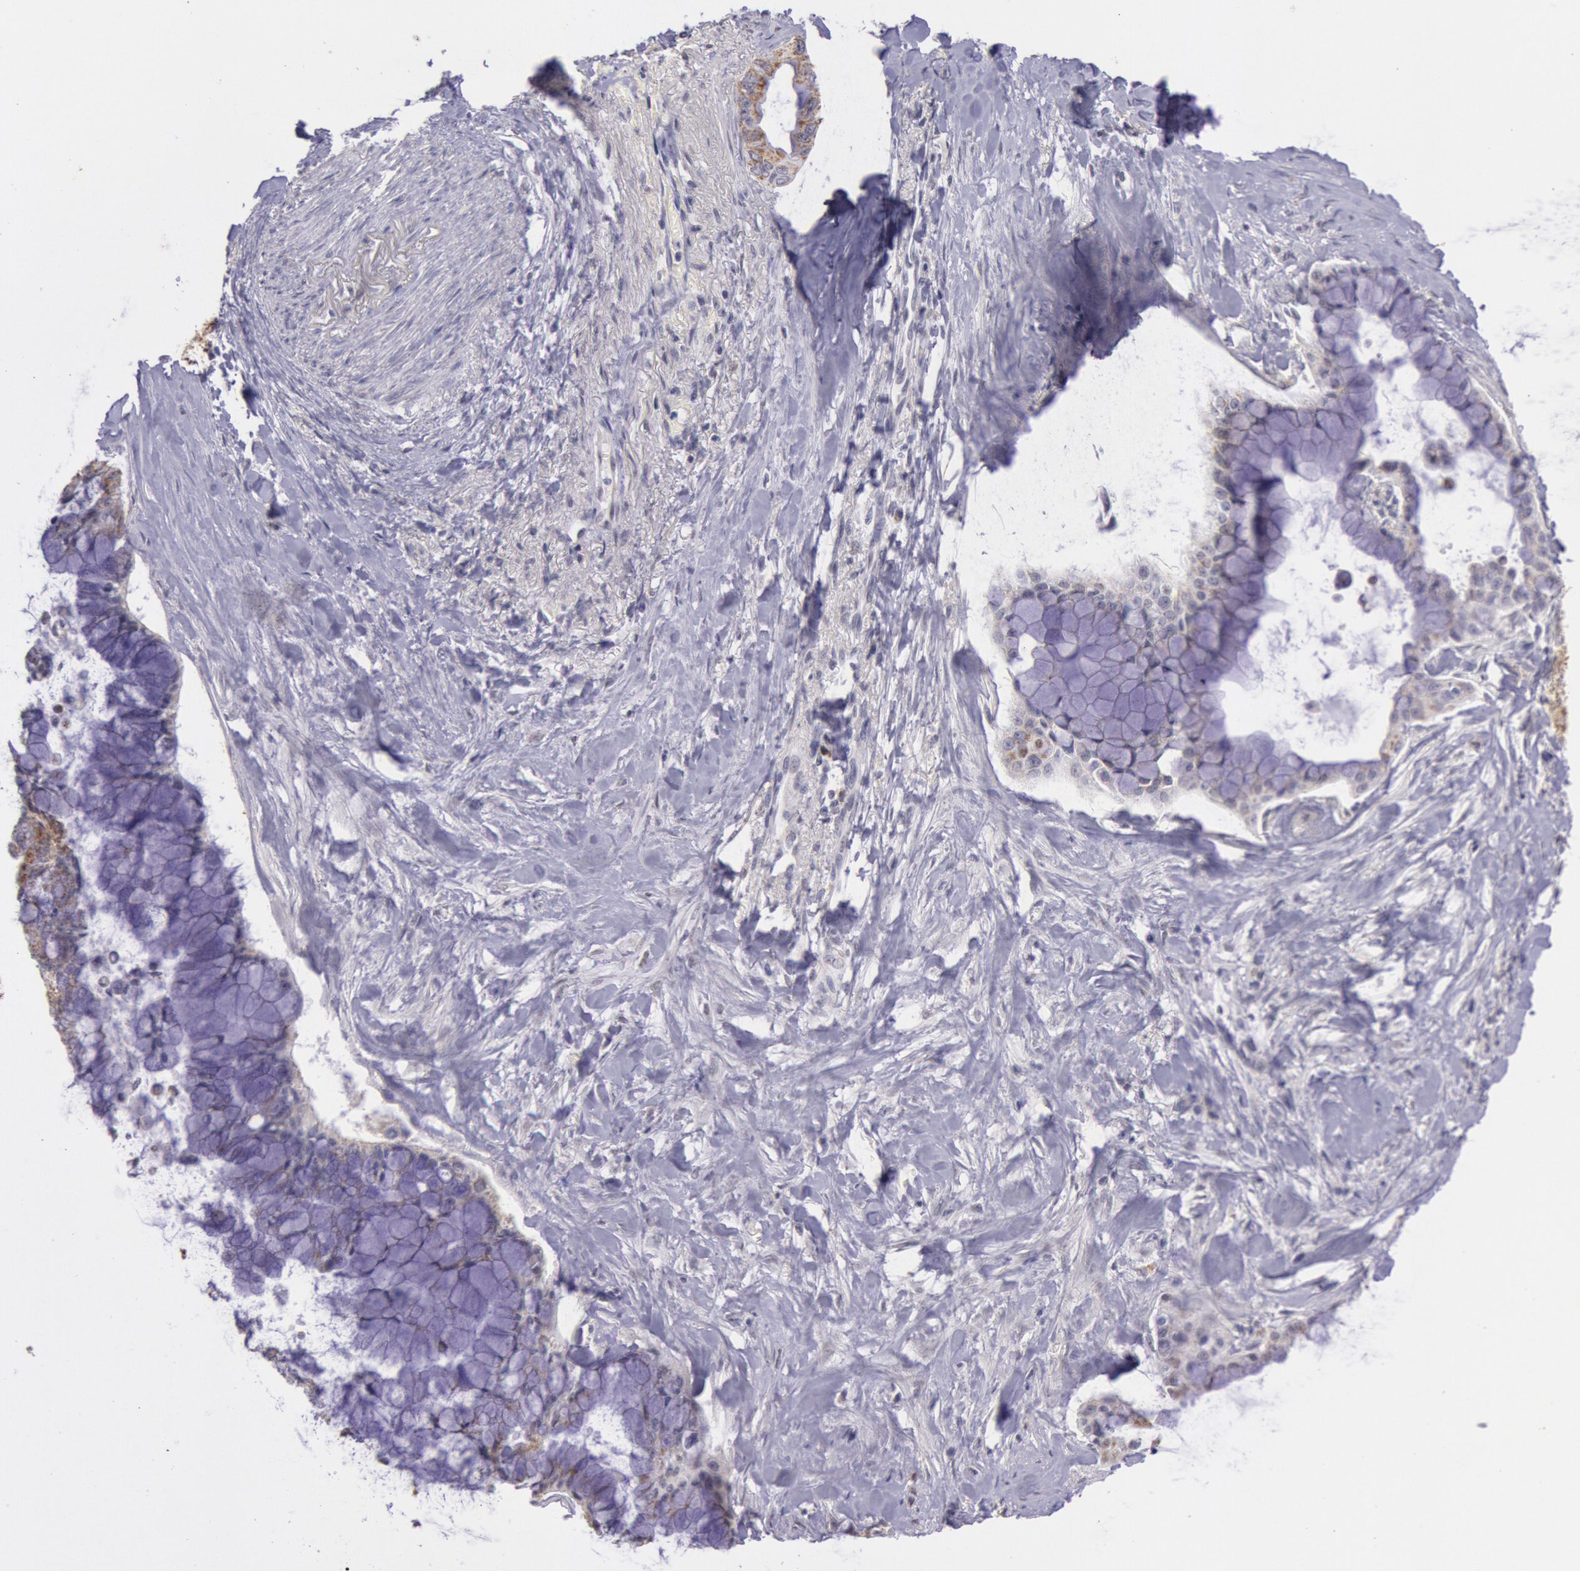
{"staining": {"intensity": "moderate", "quantity": "25%-75%", "location": "cytoplasmic/membranous"}, "tissue": "pancreatic cancer", "cell_type": "Tumor cells", "image_type": "cancer", "snomed": [{"axis": "morphology", "description": "Adenocarcinoma, NOS"}, {"axis": "topography", "description": "Pancreas"}], "caption": "Moderate cytoplasmic/membranous protein positivity is identified in approximately 25%-75% of tumor cells in adenocarcinoma (pancreatic).", "gene": "FRMD6", "patient": {"sex": "male", "age": 59}}